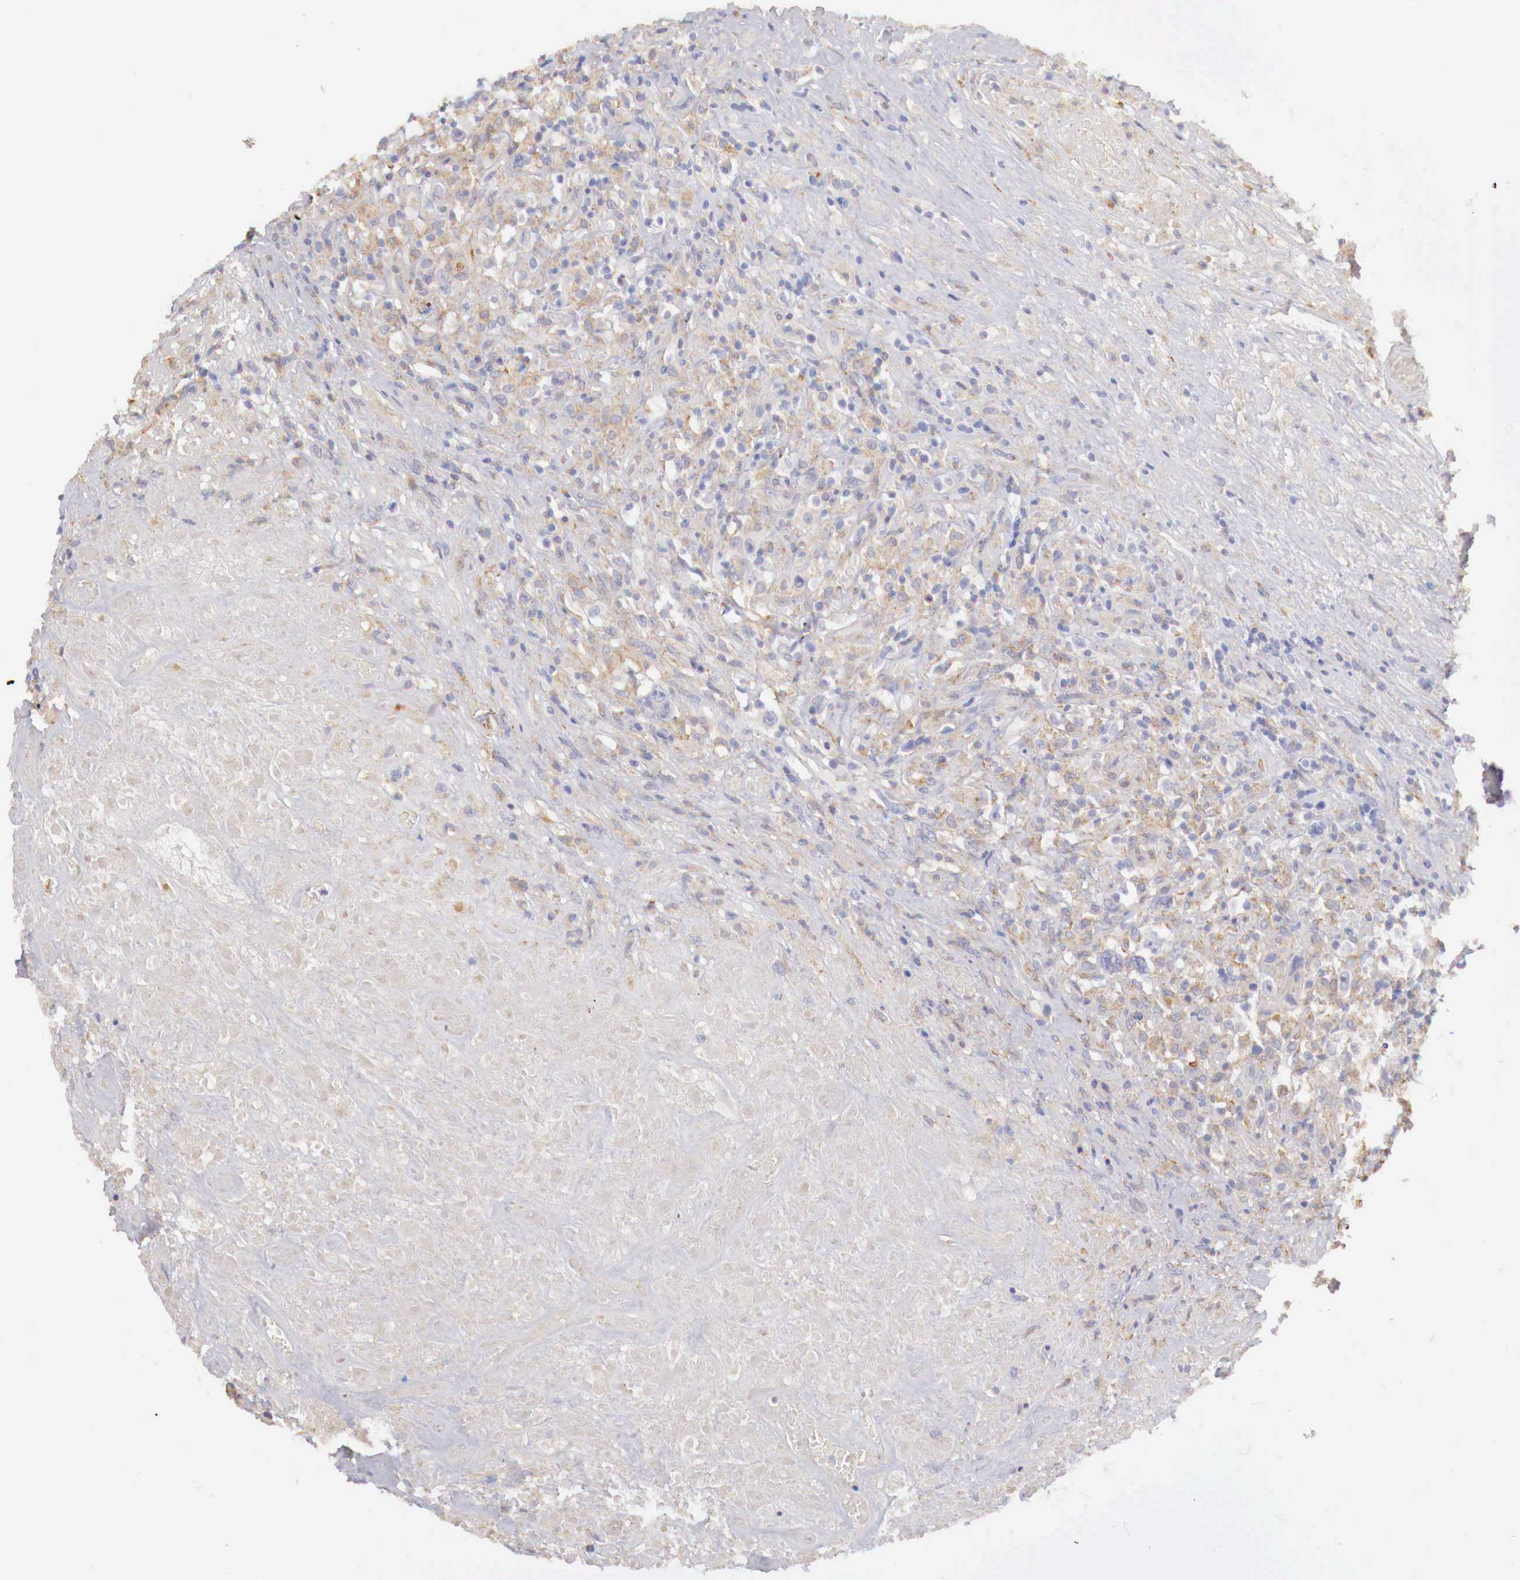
{"staining": {"intensity": "negative", "quantity": "none", "location": "none"}, "tissue": "lymphoma", "cell_type": "Tumor cells", "image_type": "cancer", "snomed": [{"axis": "morphology", "description": "Hodgkin's disease, NOS"}, {"axis": "topography", "description": "Lymph node"}], "caption": "Hodgkin's disease stained for a protein using immunohistochemistry (IHC) exhibits no positivity tumor cells.", "gene": "KLHDC7B", "patient": {"sex": "male", "age": 46}}